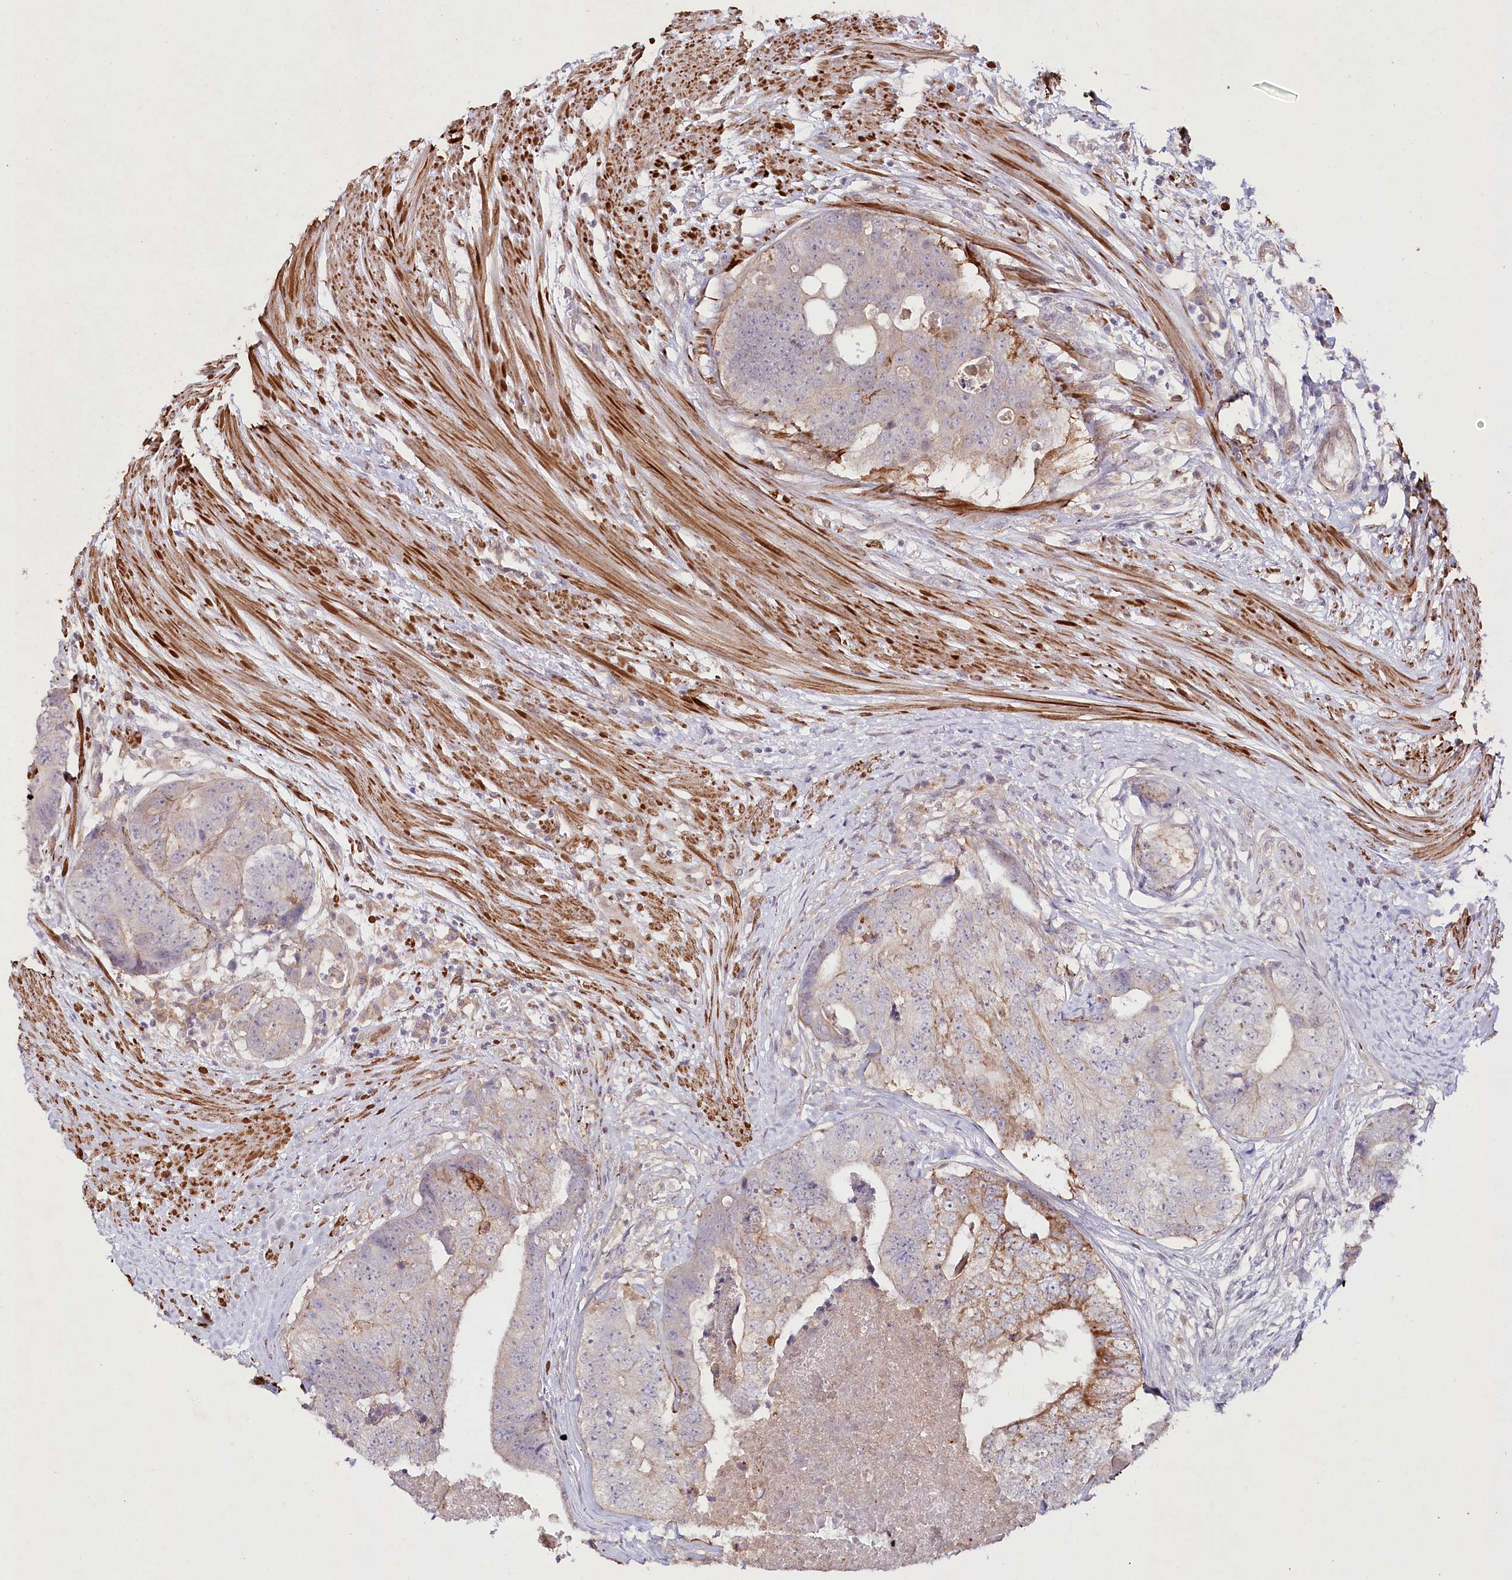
{"staining": {"intensity": "moderate", "quantity": "<25%", "location": "cytoplasmic/membranous"}, "tissue": "colorectal cancer", "cell_type": "Tumor cells", "image_type": "cancer", "snomed": [{"axis": "morphology", "description": "Adenocarcinoma, NOS"}, {"axis": "topography", "description": "Colon"}], "caption": "IHC (DAB) staining of human colorectal cancer demonstrates moderate cytoplasmic/membranous protein expression in approximately <25% of tumor cells.", "gene": "ALDH3B1", "patient": {"sex": "female", "age": 67}}